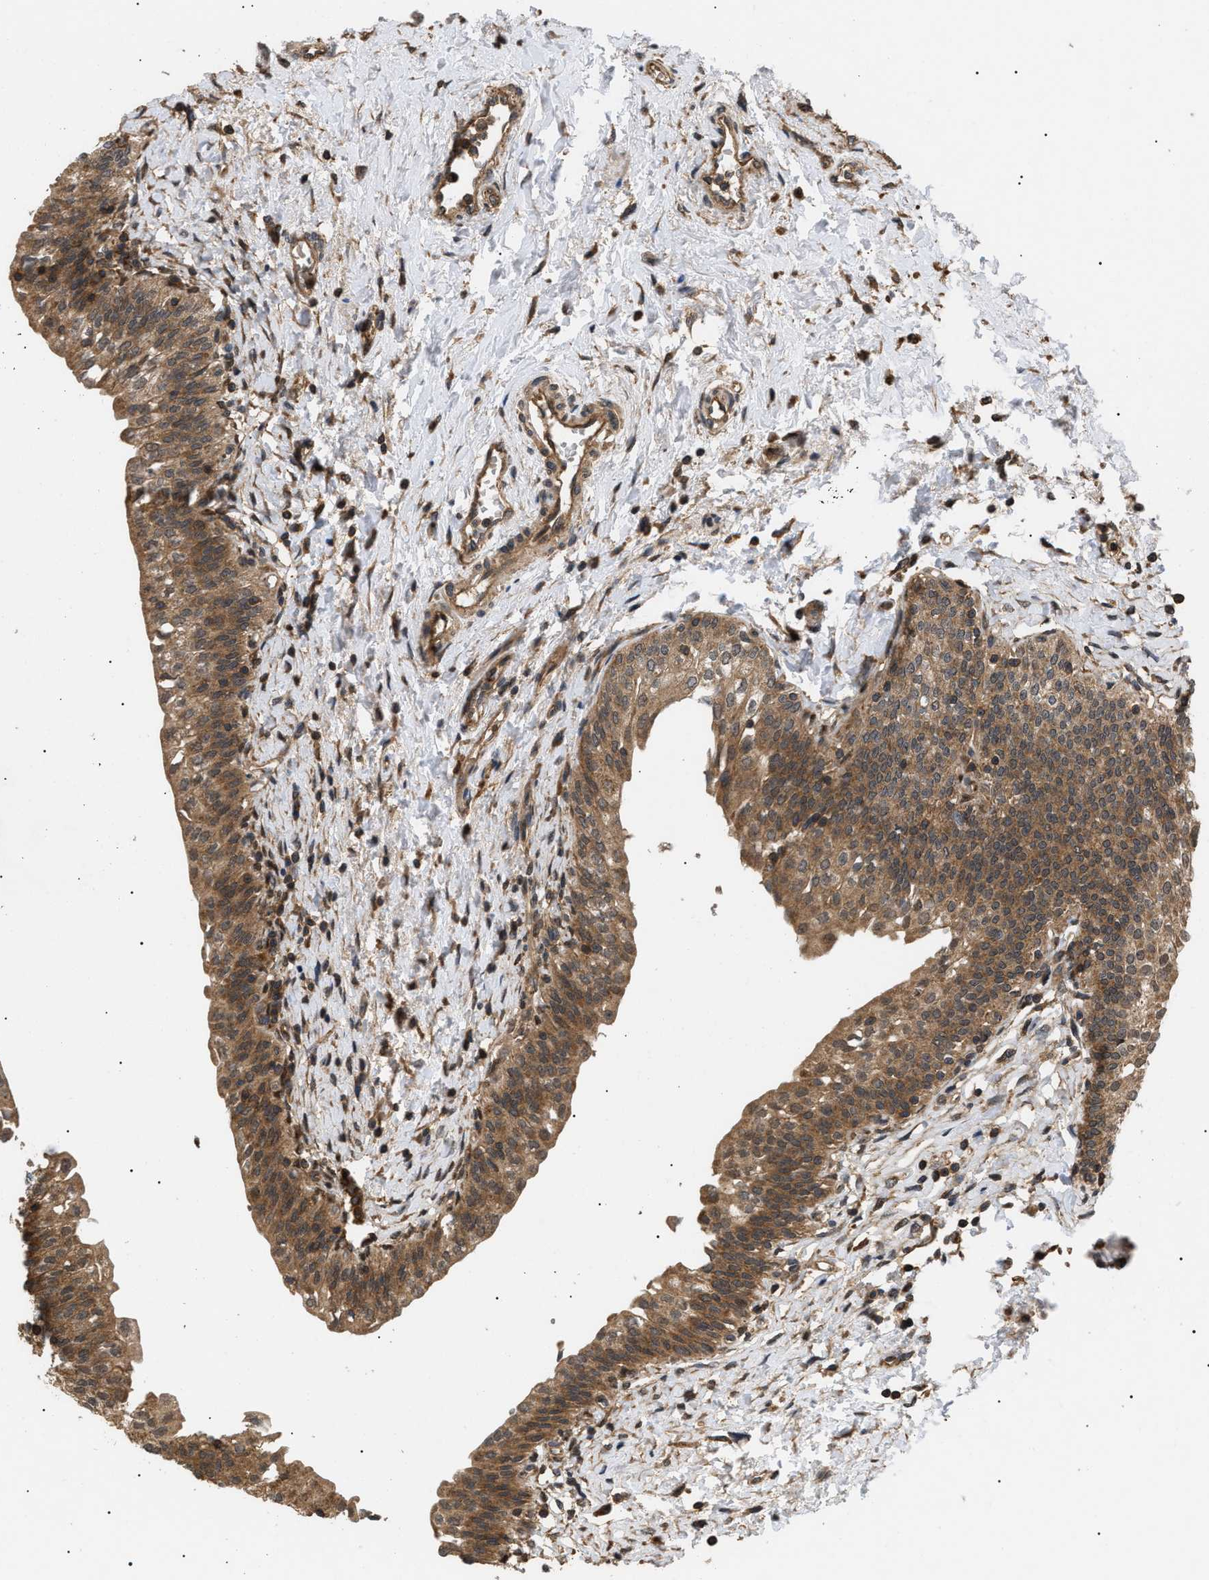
{"staining": {"intensity": "moderate", "quantity": ">75%", "location": "cytoplasmic/membranous"}, "tissue": "urinary bladder", "cell_type": "Urothelial cells", "image_type": "normal", "snomed": [{"axis": "morphology", "description": "Normal tissue, NOS"}, {"axis": "topography", "description": "Urinary bladder"}], "caption": "This micrograph shows benign urinary bladder stained with IHC to label a protein in brown. The cytoplasmic/membranous of urothelial cells show moderate positivity for the protein. Nuclei are counter-stained blue.", "gene": "ASTL", "patient": {"sex": "male", "age": 55}}